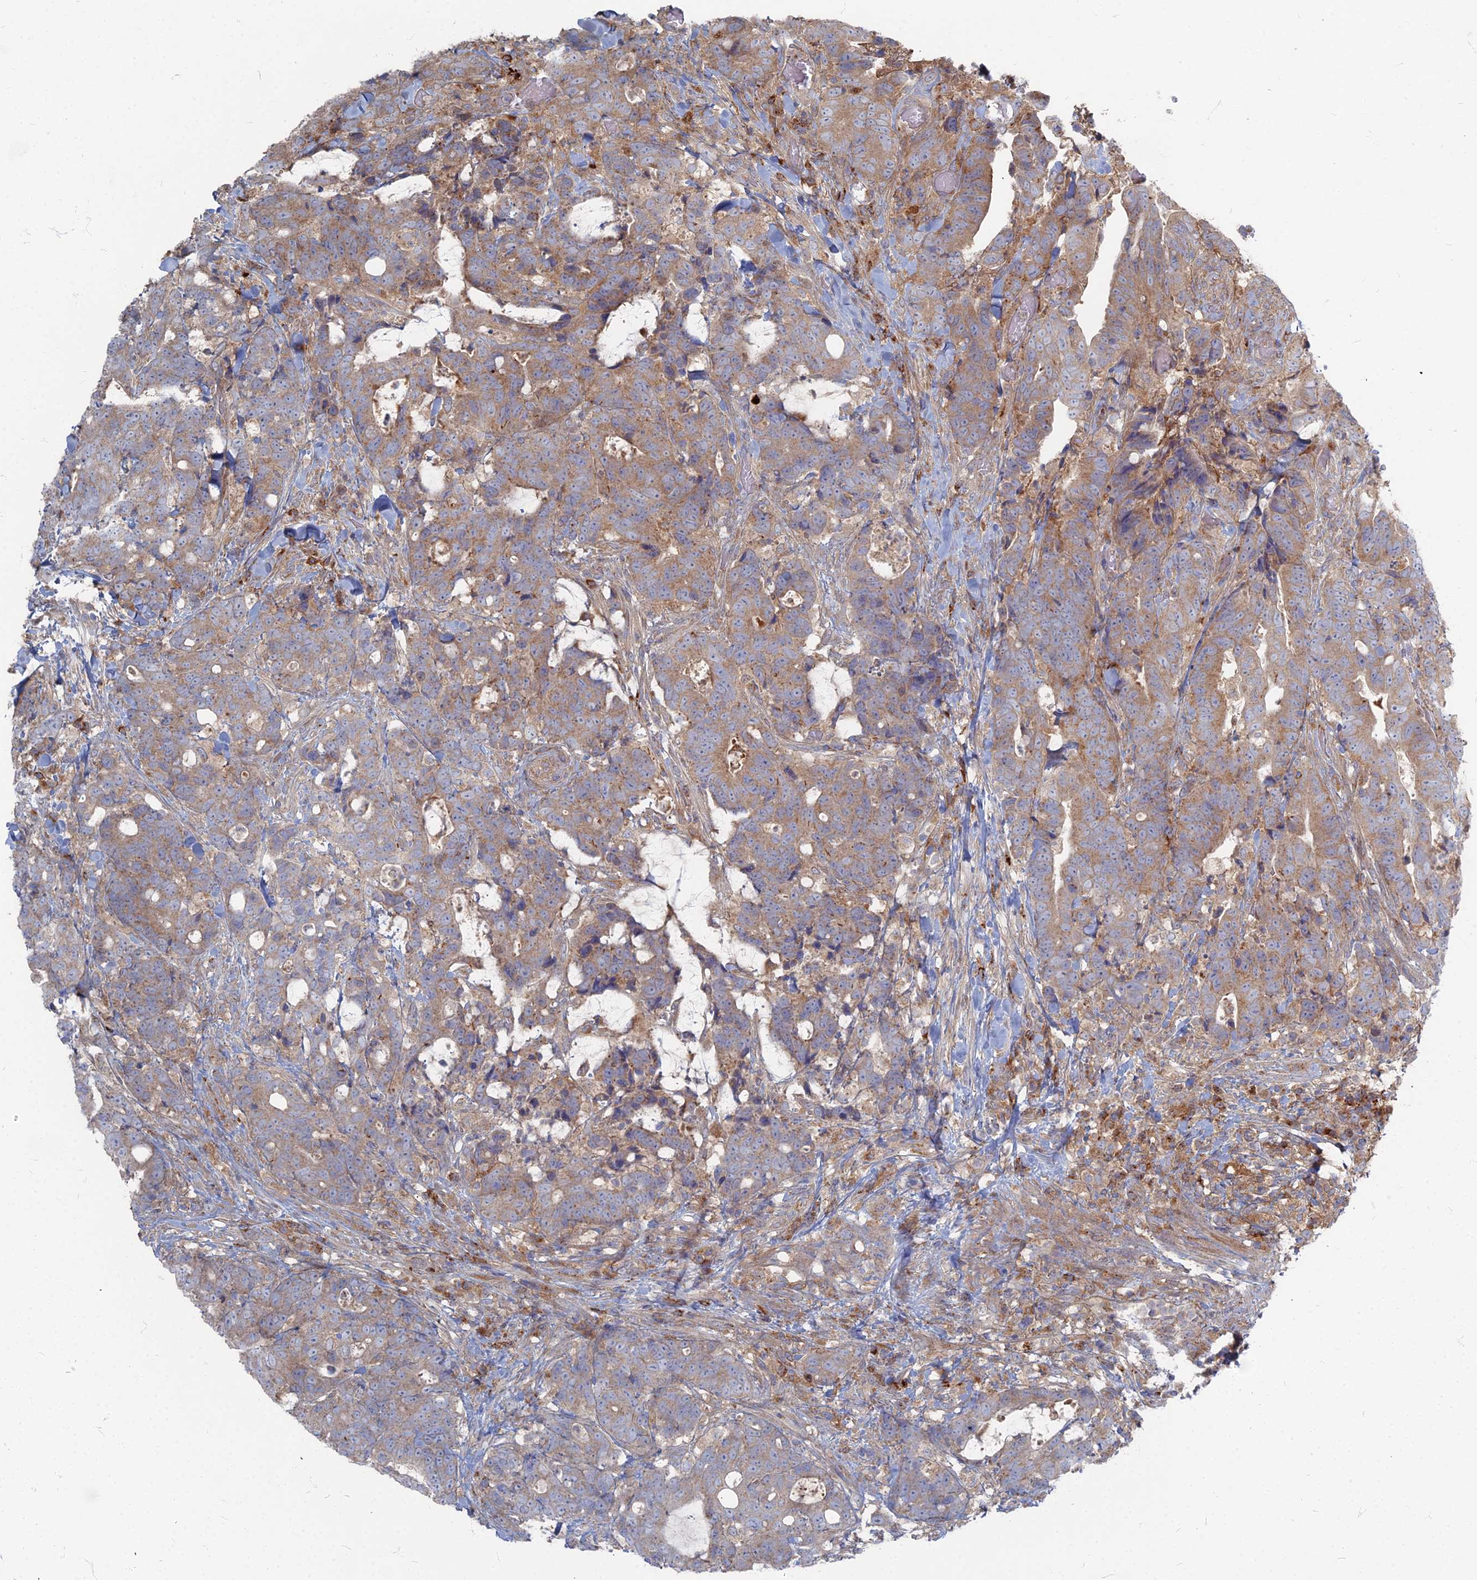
{"staining": {"intensity": "moderate", "quantity": ">75%", "location": "cytoplasmic/membranous"}, "tissue": "colorectal cancer", "cell_type": "Tumor cells", "image_type": "cancer", "snomed": [{"axis": "morphology", "description": "Adenocarcinoma, NOS"}, {"axis": "topography", "description": "Colon"}], "caption": "Moderate cytoplasmic/membranous expression is present in approximately >75% of tumor cells in adenocarcinoma (colorectal).", "gene": "PPCDC", "patient": {"sex": "female", "age": 82}}